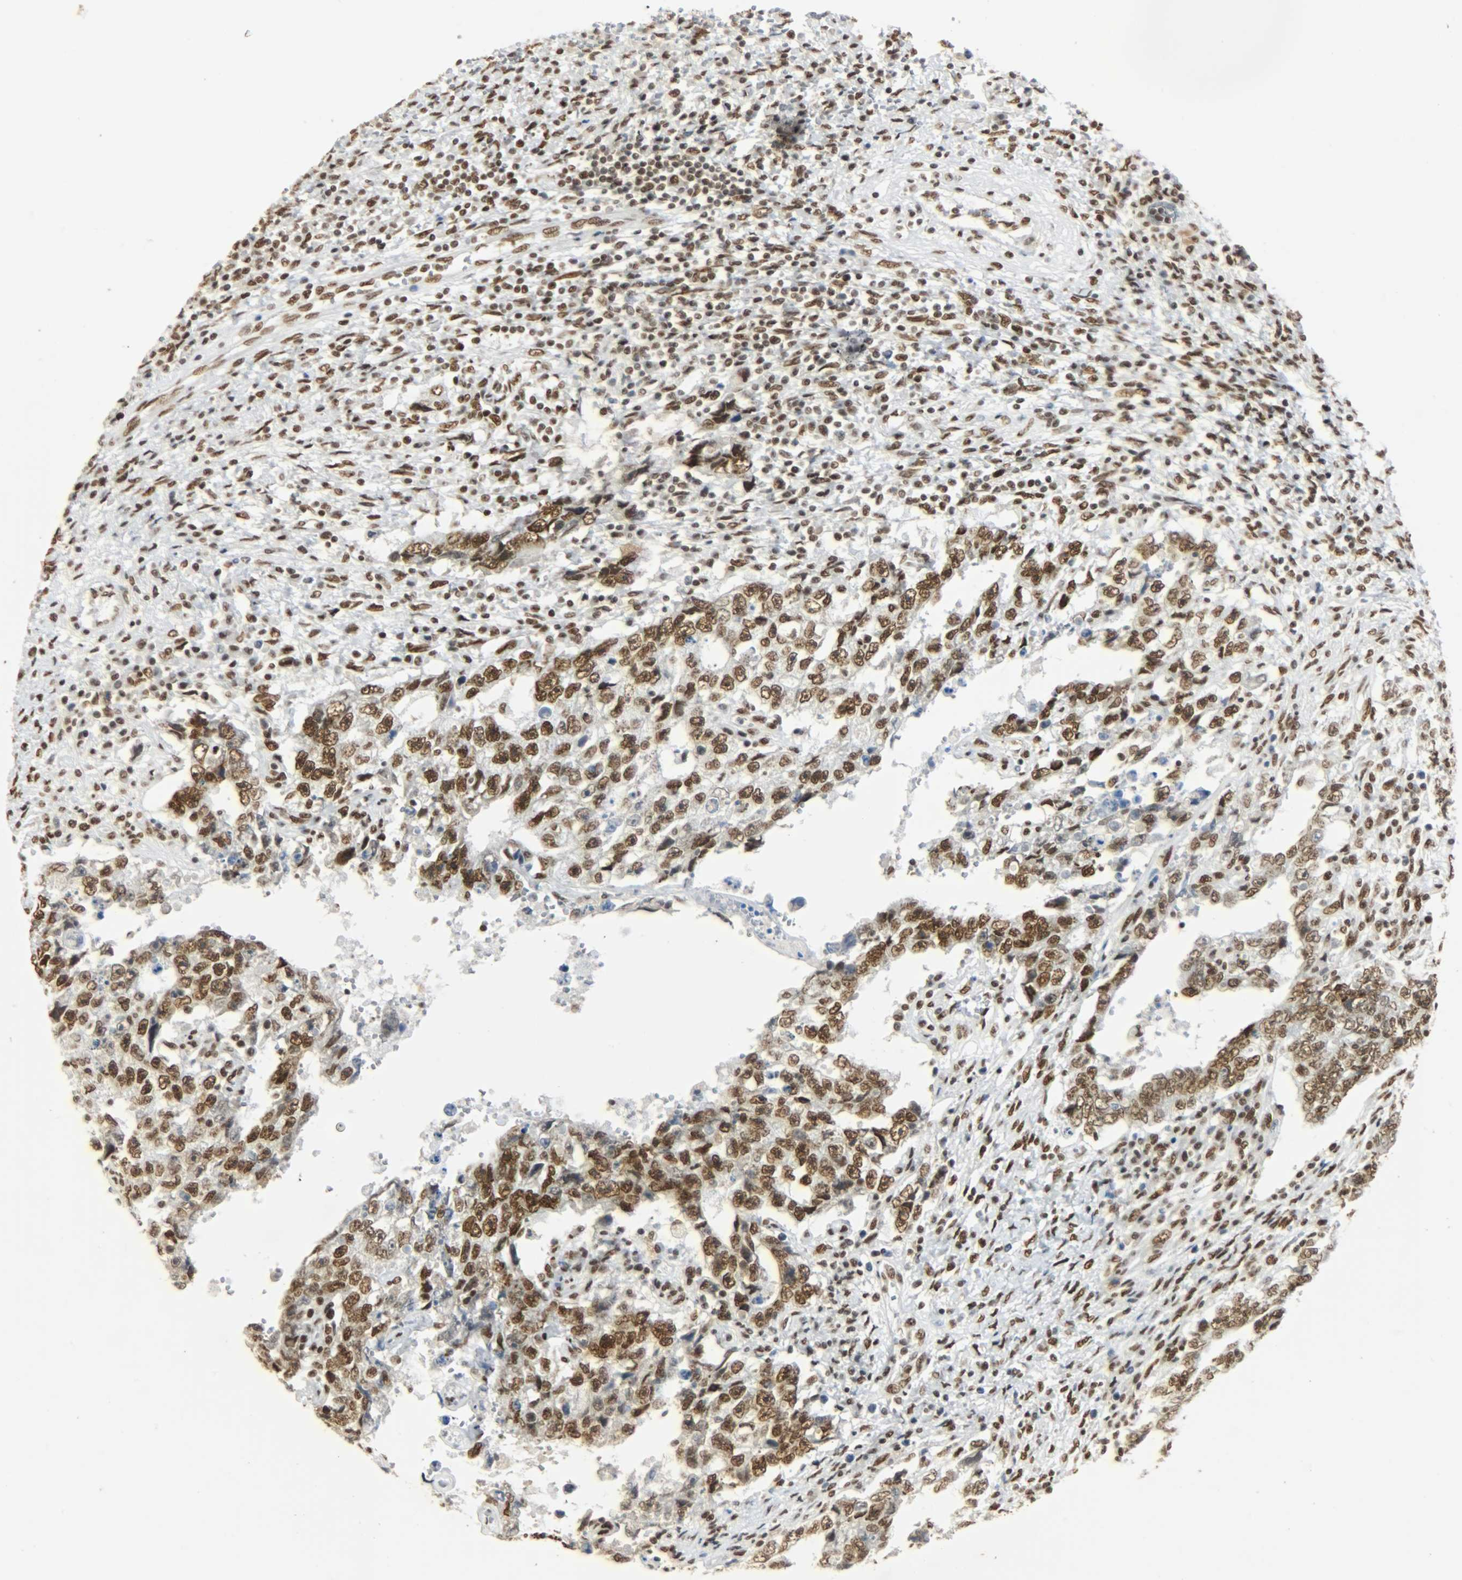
{"staining": {"intensity": "strong", "quantity": ">75%", "location": "nuclear"}, "tissue": "testis cancer", "cell_type": "Tumor cells", "image_type": "cancer", "snomed": [{"axis": "morphology", "description": "Carcinoma, Embryonal, NOS"}, {"axis": "topography", "description": "Testis"}], "caption": "An image showing strong nuclear expression in about >75% of tumor cells in testis cancer (embryonal carcinoma), as visualized by brown immunohistochemical staining.", "gene": "KHDRBS1", "patient": {"sex": "male", "age": 26}}